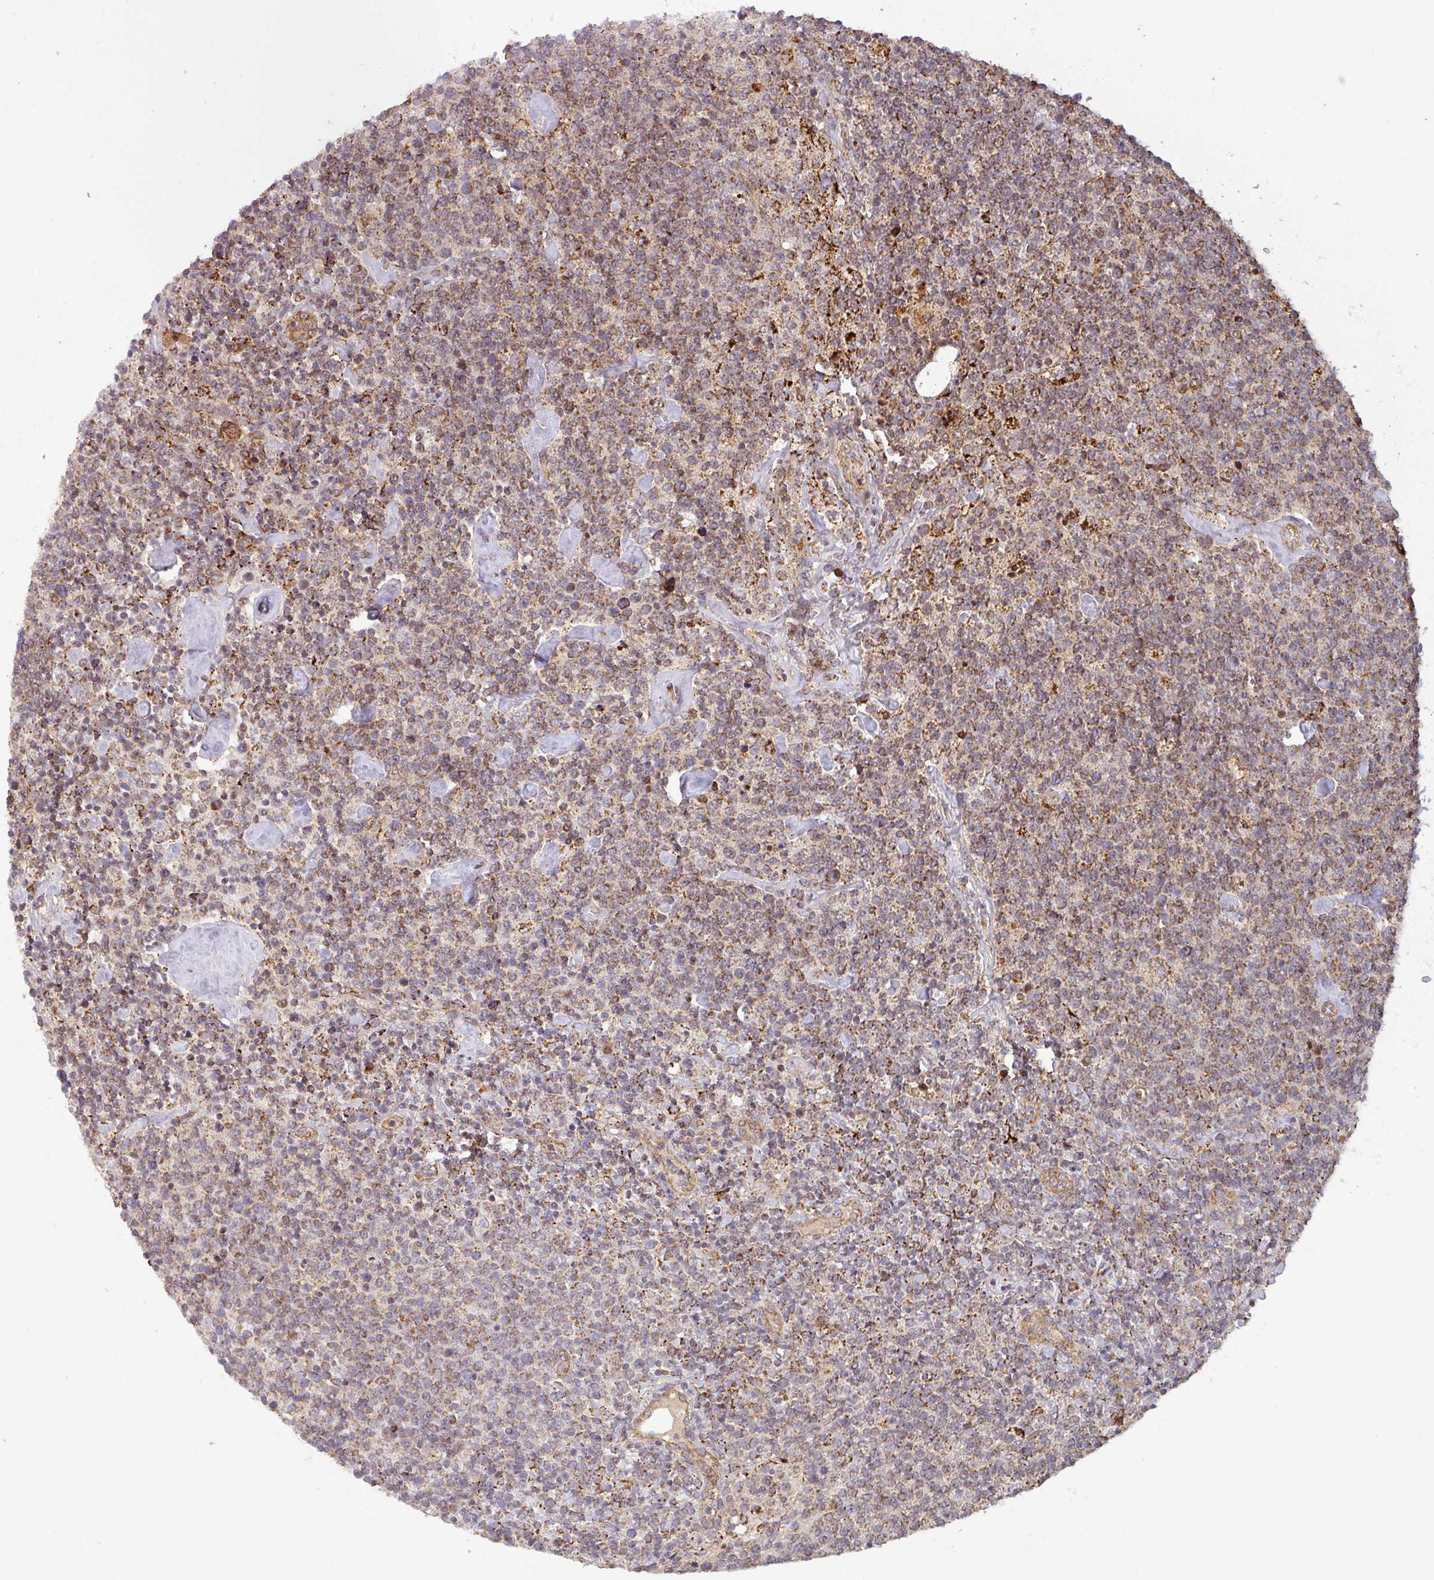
{"staining": {"intensity": "moderate", "quantity": ">75%", "location": "cytoplasmic/membranous"}, "tissue": "lymphoma", "cell_type": "Tumor cells", "image_type": "cancer", "snomed": [{"axis": "morphology", "description": "Malignant lymphoma, non-Hodgkin's type, High grade"}, {"axis": "topography", "description": "Lymph node"}], "caption": "Malignant lymphoma, non-Hodgkin's type (high-grade) tissue exhibits moderate cytoplasmic/membranous staining in approximately >75% of tumor cells", "gene": "GPD2", "patient": {"sex": "male", "age": 61}}